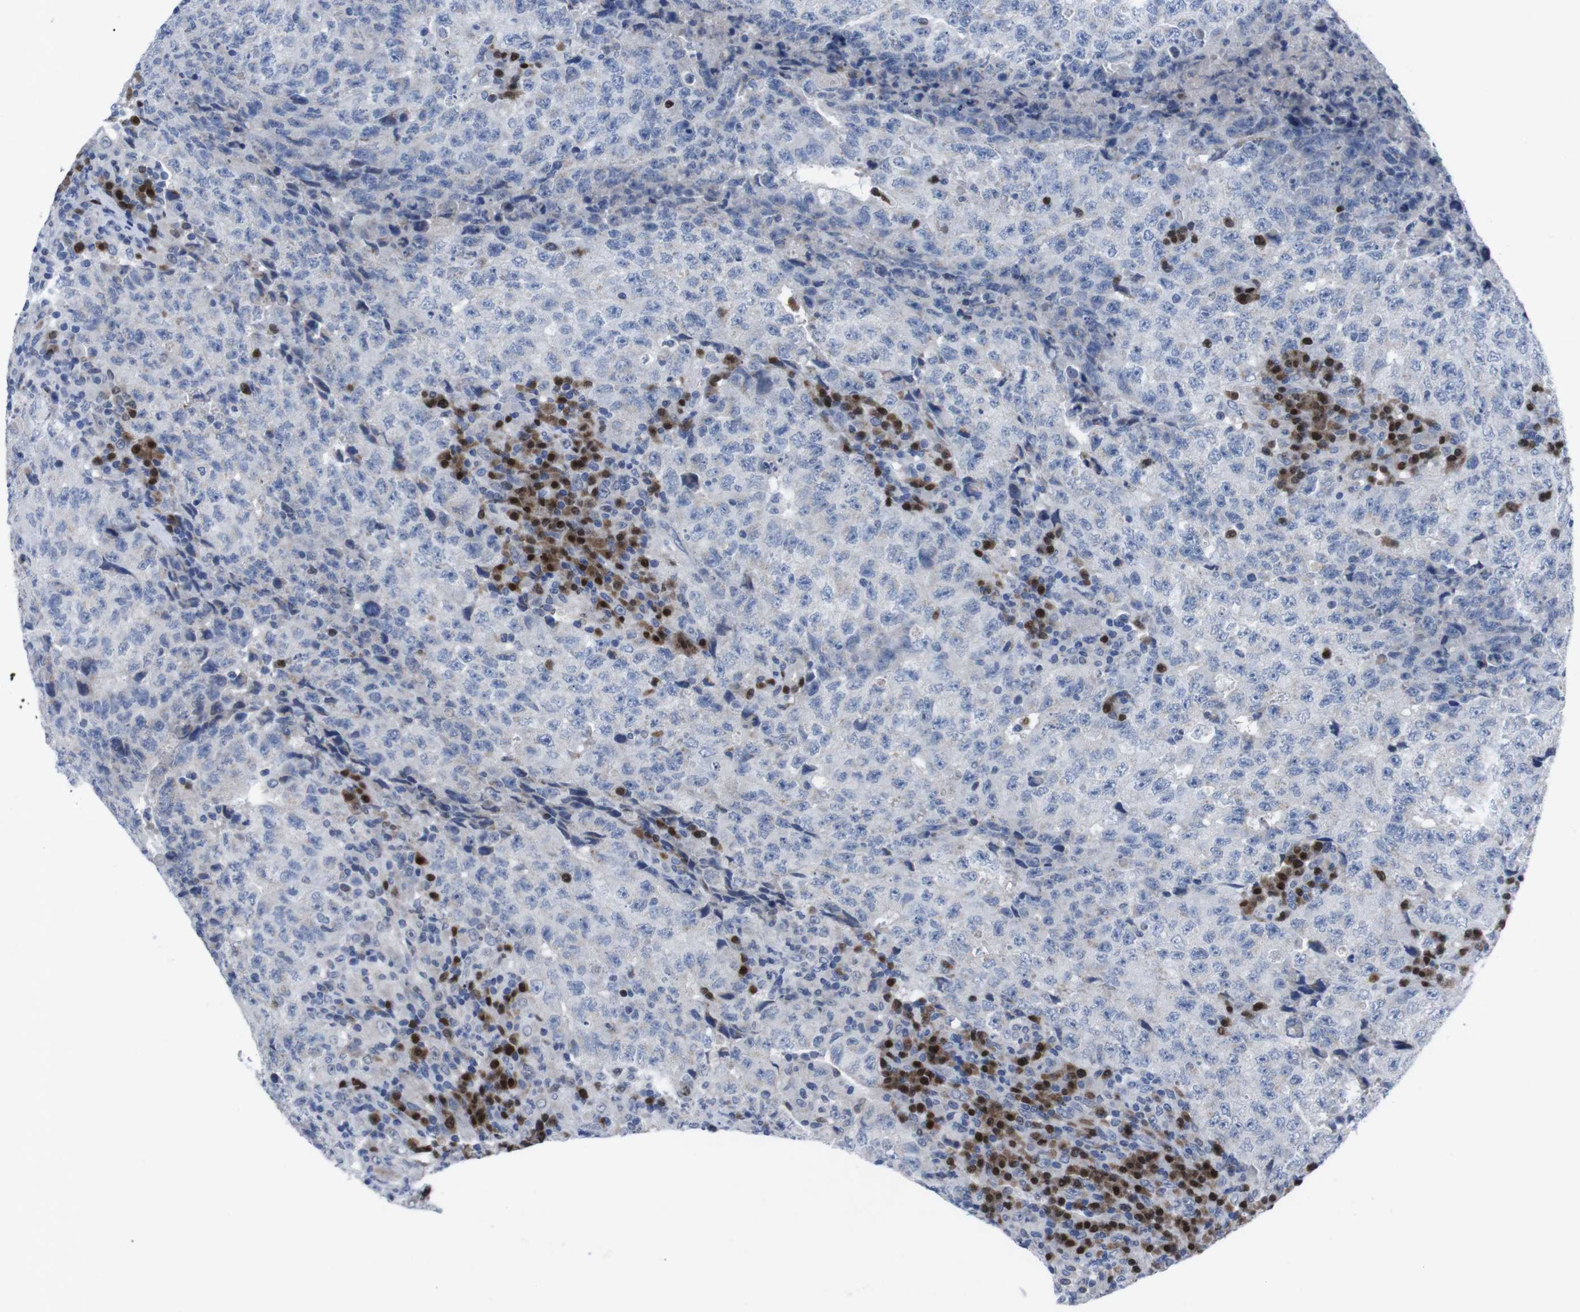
{"staining": {"intensity": "negative", "quantity": "none", "location": "none"}, "tissue": "testis cancer", "cell_type": "Tumor cells", "image_type": "cancer", "snomed": [{"axis": "morphology", "description": "Necrosis, NOS"}, {"axis": "morphology", "description": "Carcinoma, Embryonal, NOS"}, {"axis": "topography", "description": "Testis"}], "caption": "Immunohistochemistry (IHC) of embryonal carcinoma (testis) displays no expression in tumor cells. (DAB immunohistochemistry (IHC) visualized using brightfield microscopy, high magnification).", "gene": "IRF4", "patient": {"sex": "male", "age": 19}}